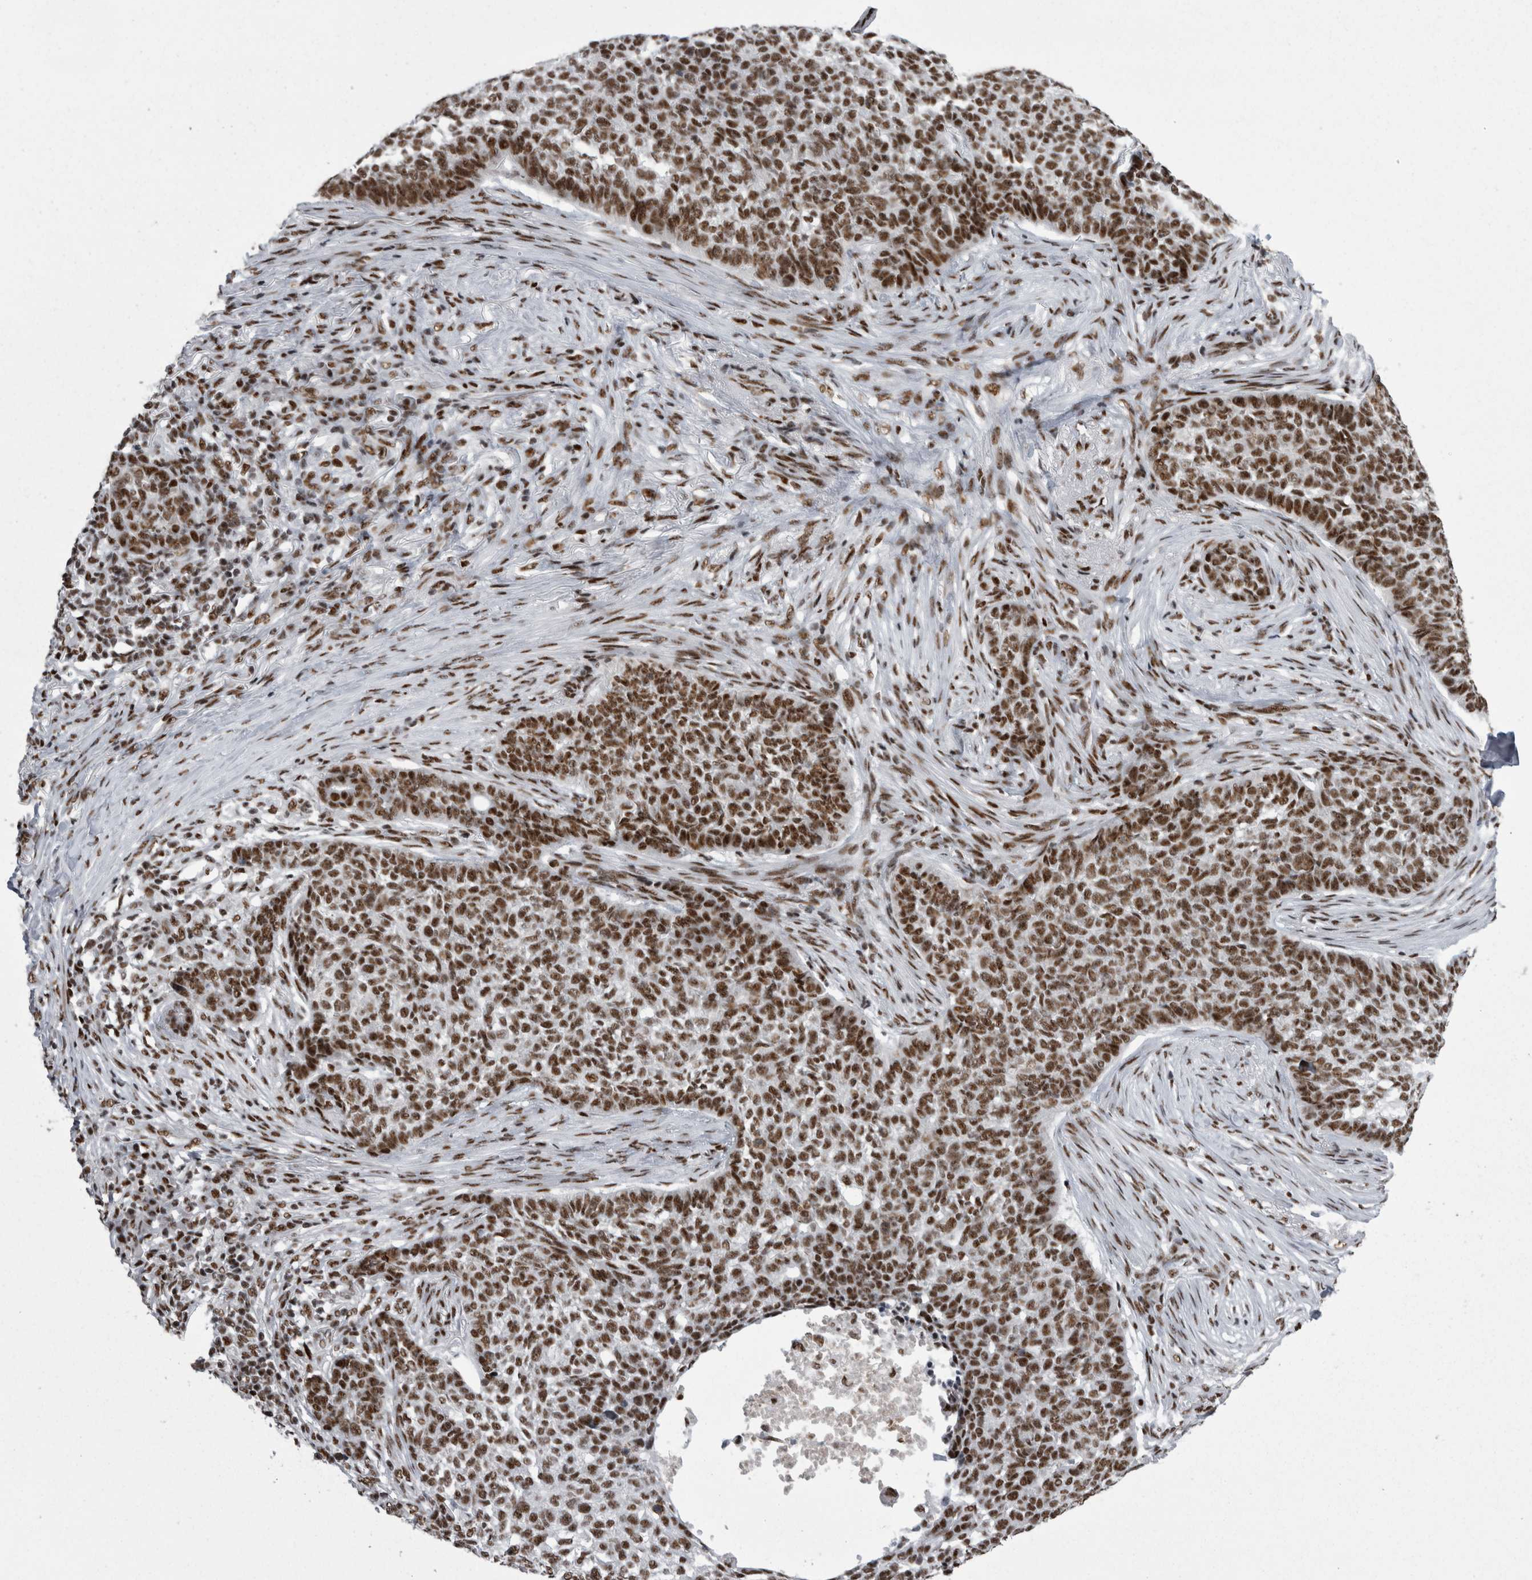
{"staining": {"intensity": "strong", "quantity": ">75%", "location": "nuclear"}, "tissue": "skin cancer", "cell_type": "Tumor cells", "image_type": "cancer", "snomed": [{"axis": "morphology", "description": "Basal cell carcinoma"}, {"axis": "topography", "description": "Skin"}], "caption": "Immunohistochemistry (IHC) (DAB (3,3'-diaminobenzidine)) staining of skin basal cell carcinoma displays strong nuclear protein positivity in about >75% of tumor cells. (IHC, brightfield microscopy, high magnification).", "gene": "SNRNP40", "patient": {"sex": "male", "age": 85}}